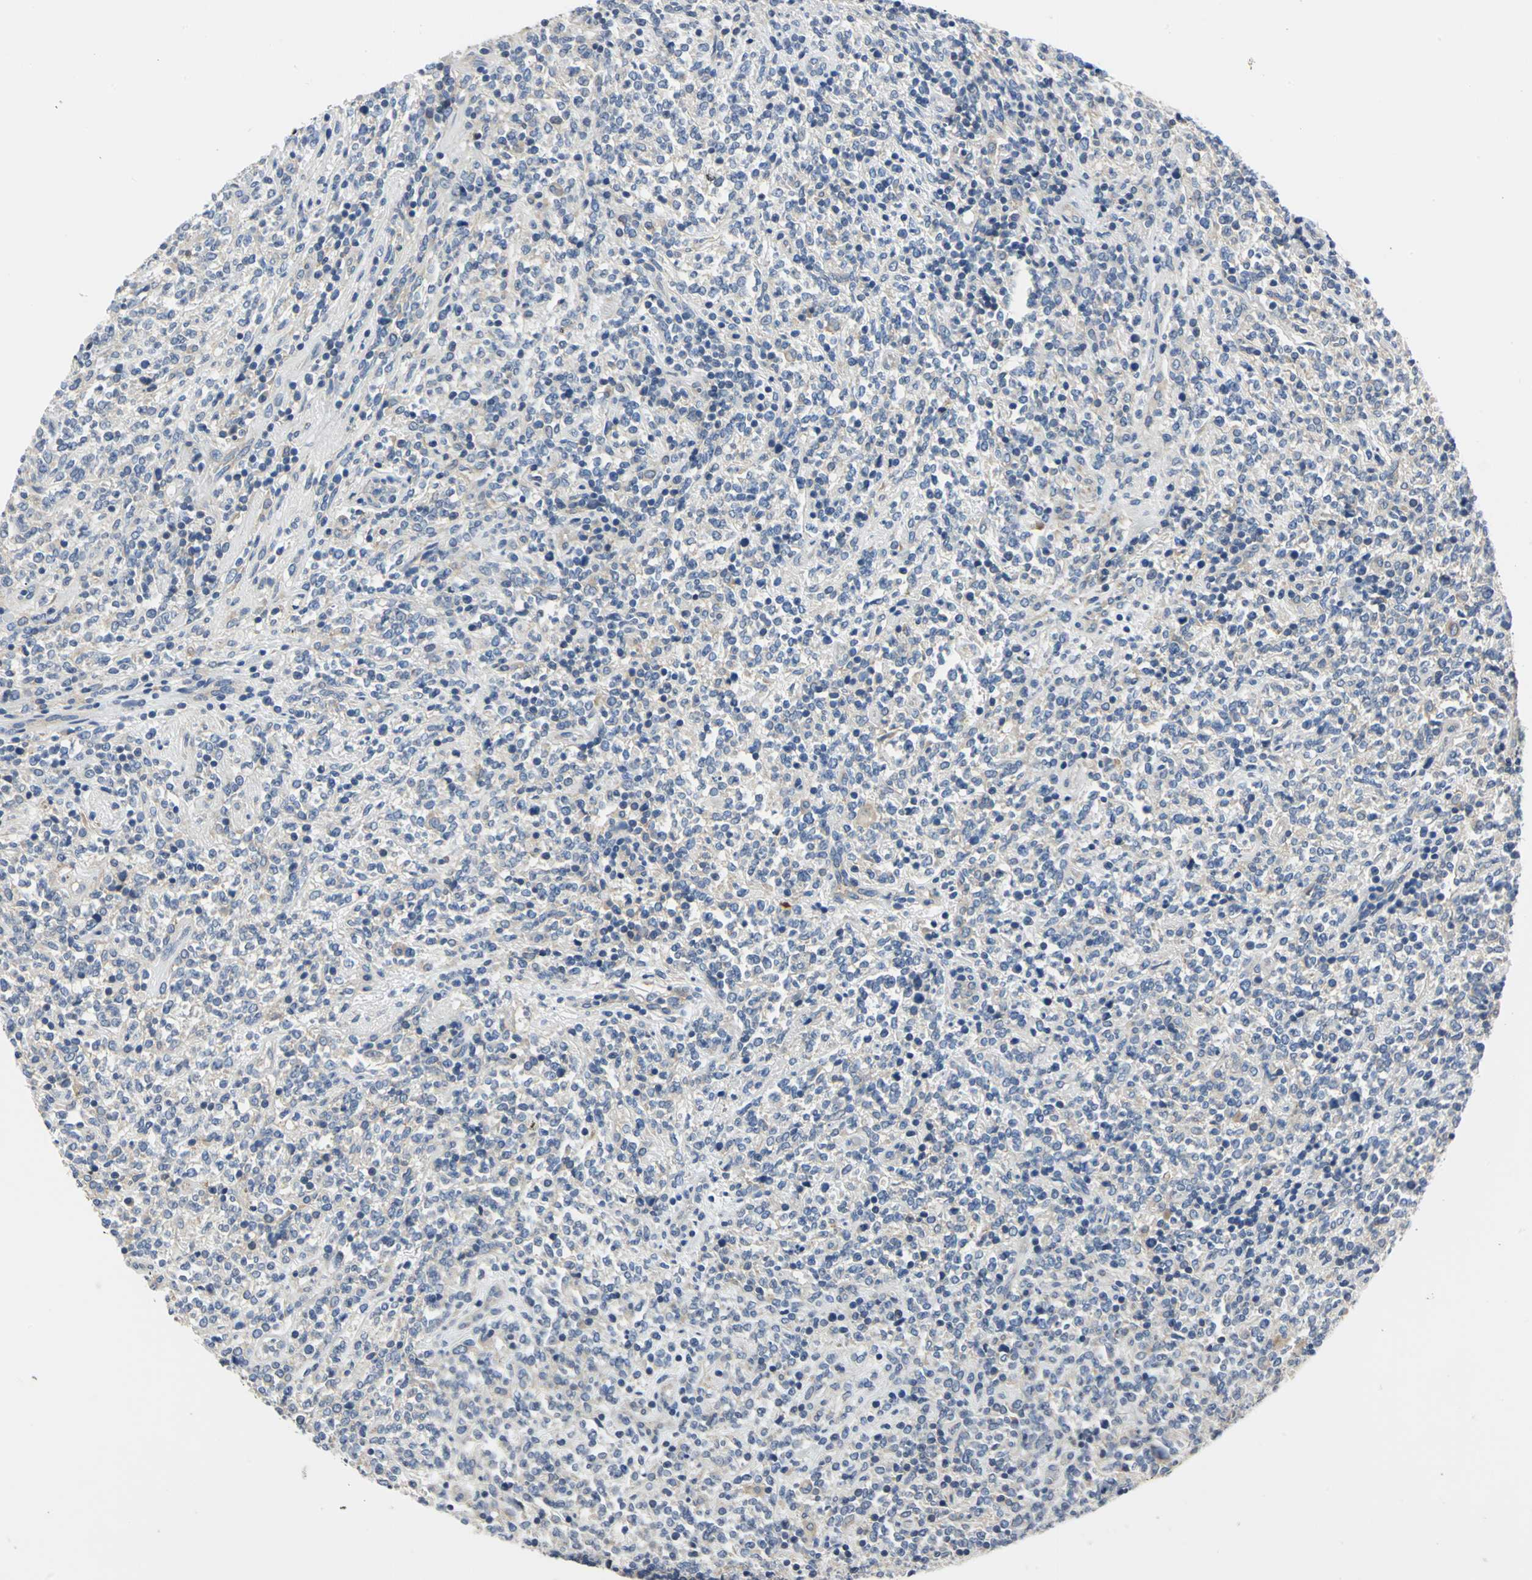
{"staining": {"intensity": "negative", "quantity": "none", "location": "none"}, "tissue": "lymphoma", "cell_type": "Tumor cells", "image_type": "cancer", "snomed": [{"axis": "morphology", "description": "Malignant lymphoma, non-Hodgkin's type, High grade"}, {"axis": "topography", "description": "Soft tissue"}], "caption": "The image exhibits no staining of tumor cells in lymphoma. (Immunohistochemistry, brightfield microscopy, high magnification).", "gene": "TRIM25", "patient": {"sex": "male", "age": 18}}